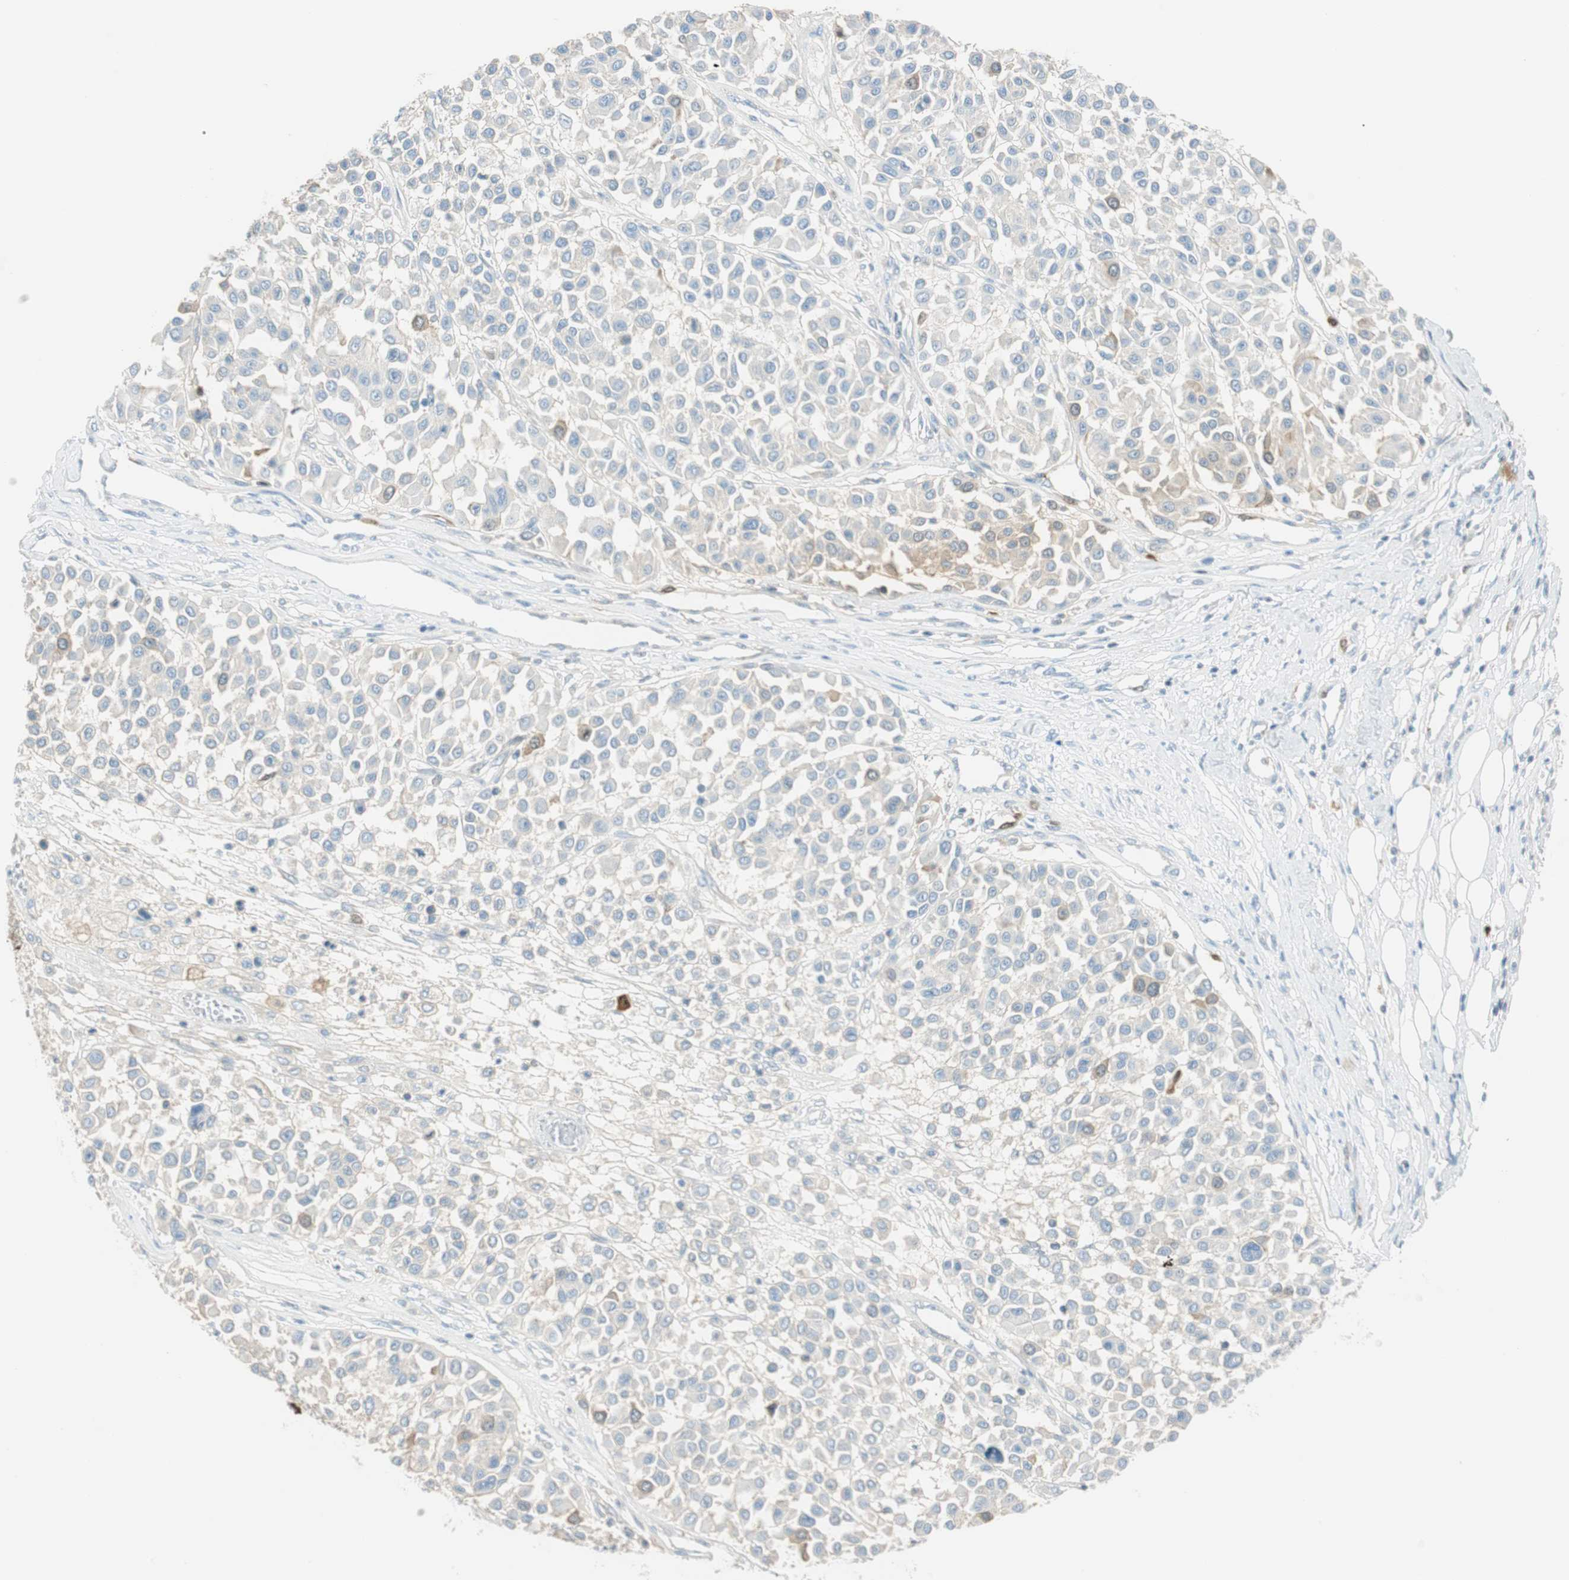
{"staining": {"intensity": "negative", "quantity": "none", "location": "none"}, "tissue": "melanoma", "cell_type": "Tumor cells", "image_type": "cancer", "snomed": [{"axis": "morphology", "description": "Malignant melanoma, Metastatic site"}, {"axis": "topography", "description": "Soft tissue"}], "caption": "A high-resolution micrograph shows immunohistochemistry staining of melanoma, which displays no significant staining in tumor cells.", "gene": "PTTG1", "patient": {"sex": "male", "age": 41}}